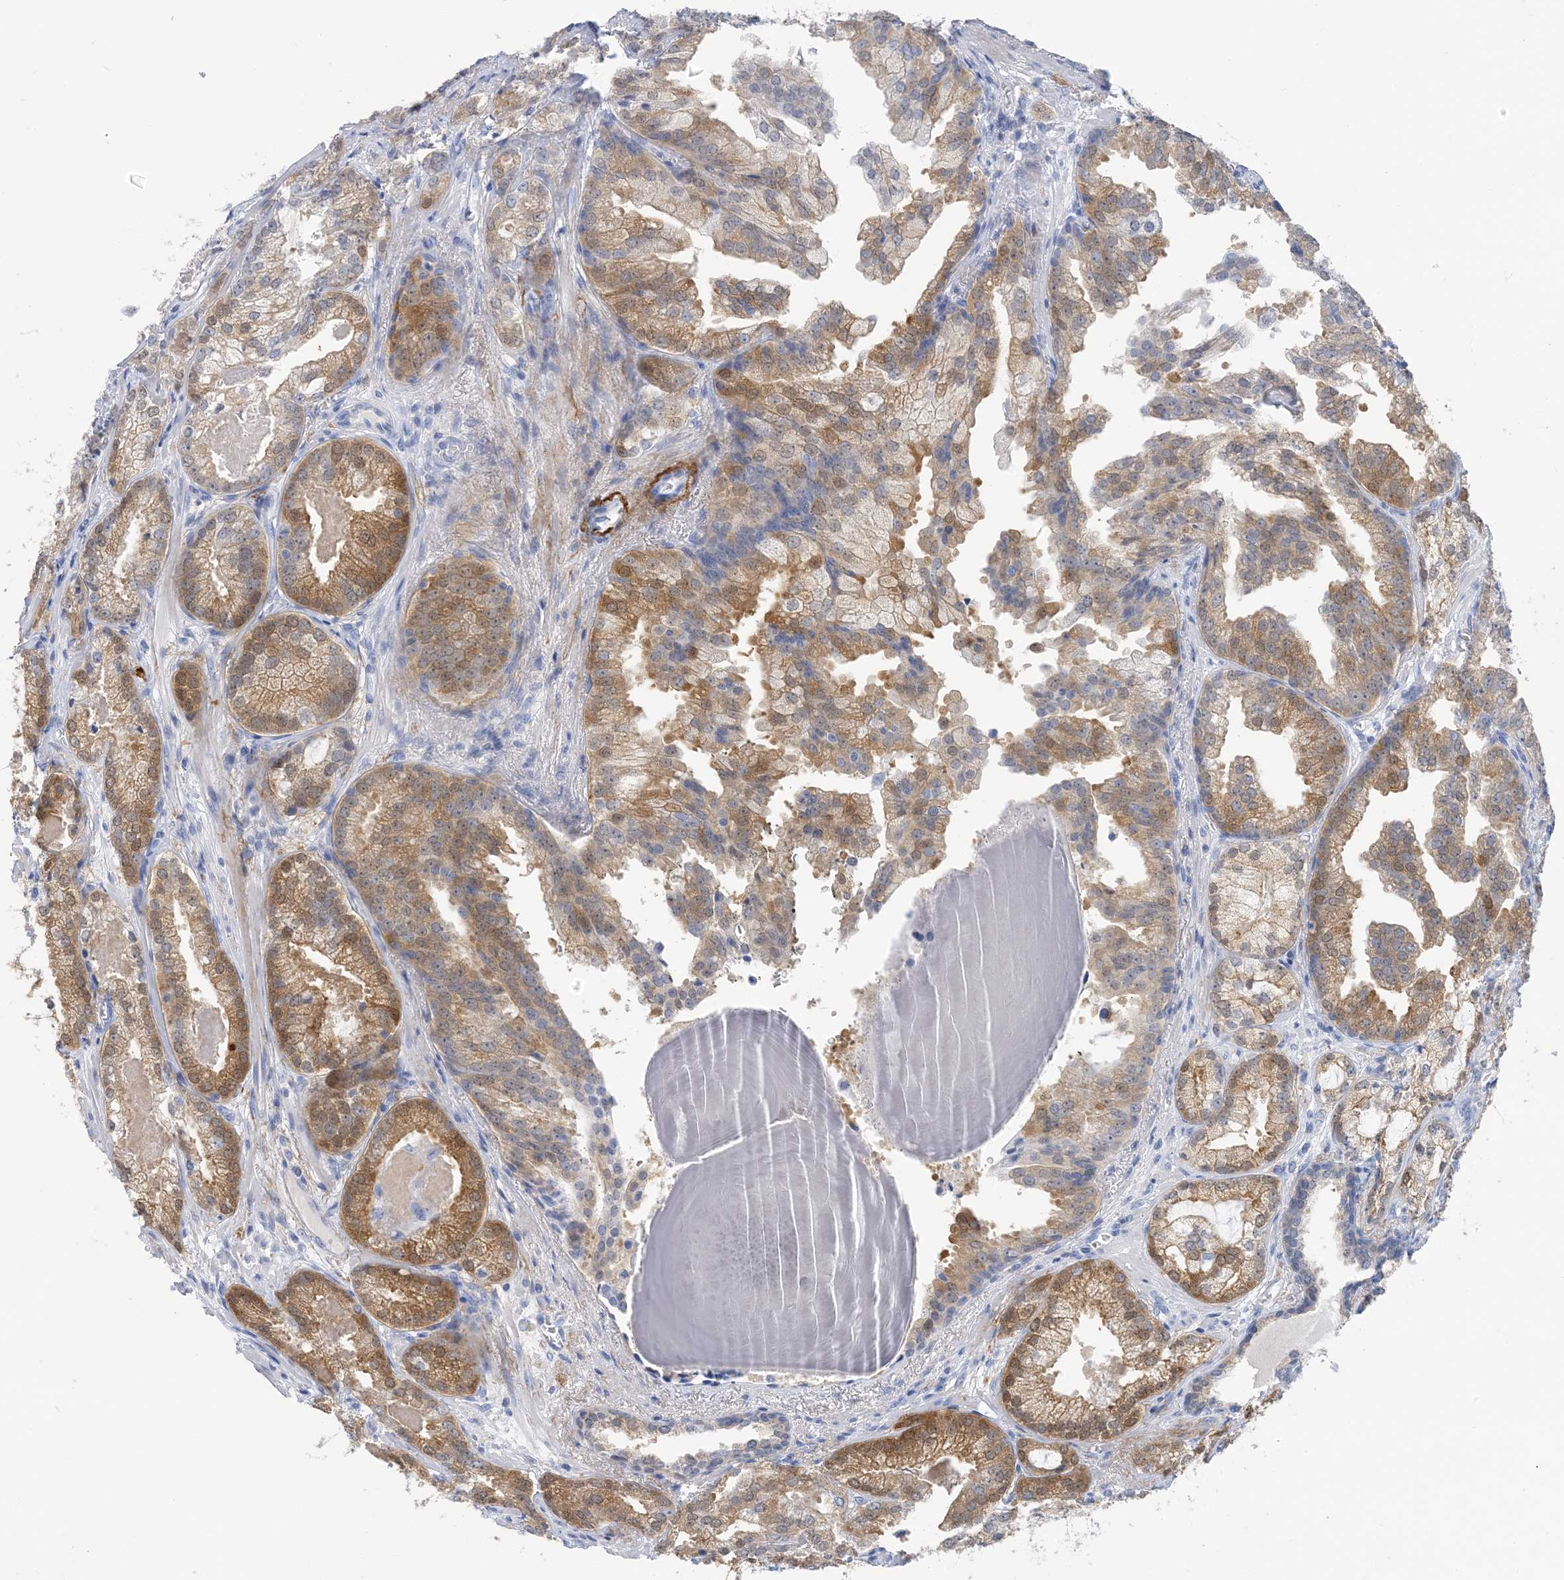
{"staining": {"intensity": "moderate", "quantity": ">75%", "location": "cytoplasmic/membranous"}, "tissue": "prostate cancer", "cell_type": "Tumor cells", "image_type": "cancer", "snomed": [{"axis": "morphology", "description": "Normal morphology"}, {"axis": "morphology", "description": "Adenocarcinoma, Low grade"}, {"axis": "topography", "description": "Prostate"}], "caption": "A brown stain labels moderate cytoplasmic/membranous positivity of a protein in human adenocarcinoma (low-grade) (prostate) tumor cells.", "gene": "SH3YL1", "patient": {"sex": "male", "age": 72}}